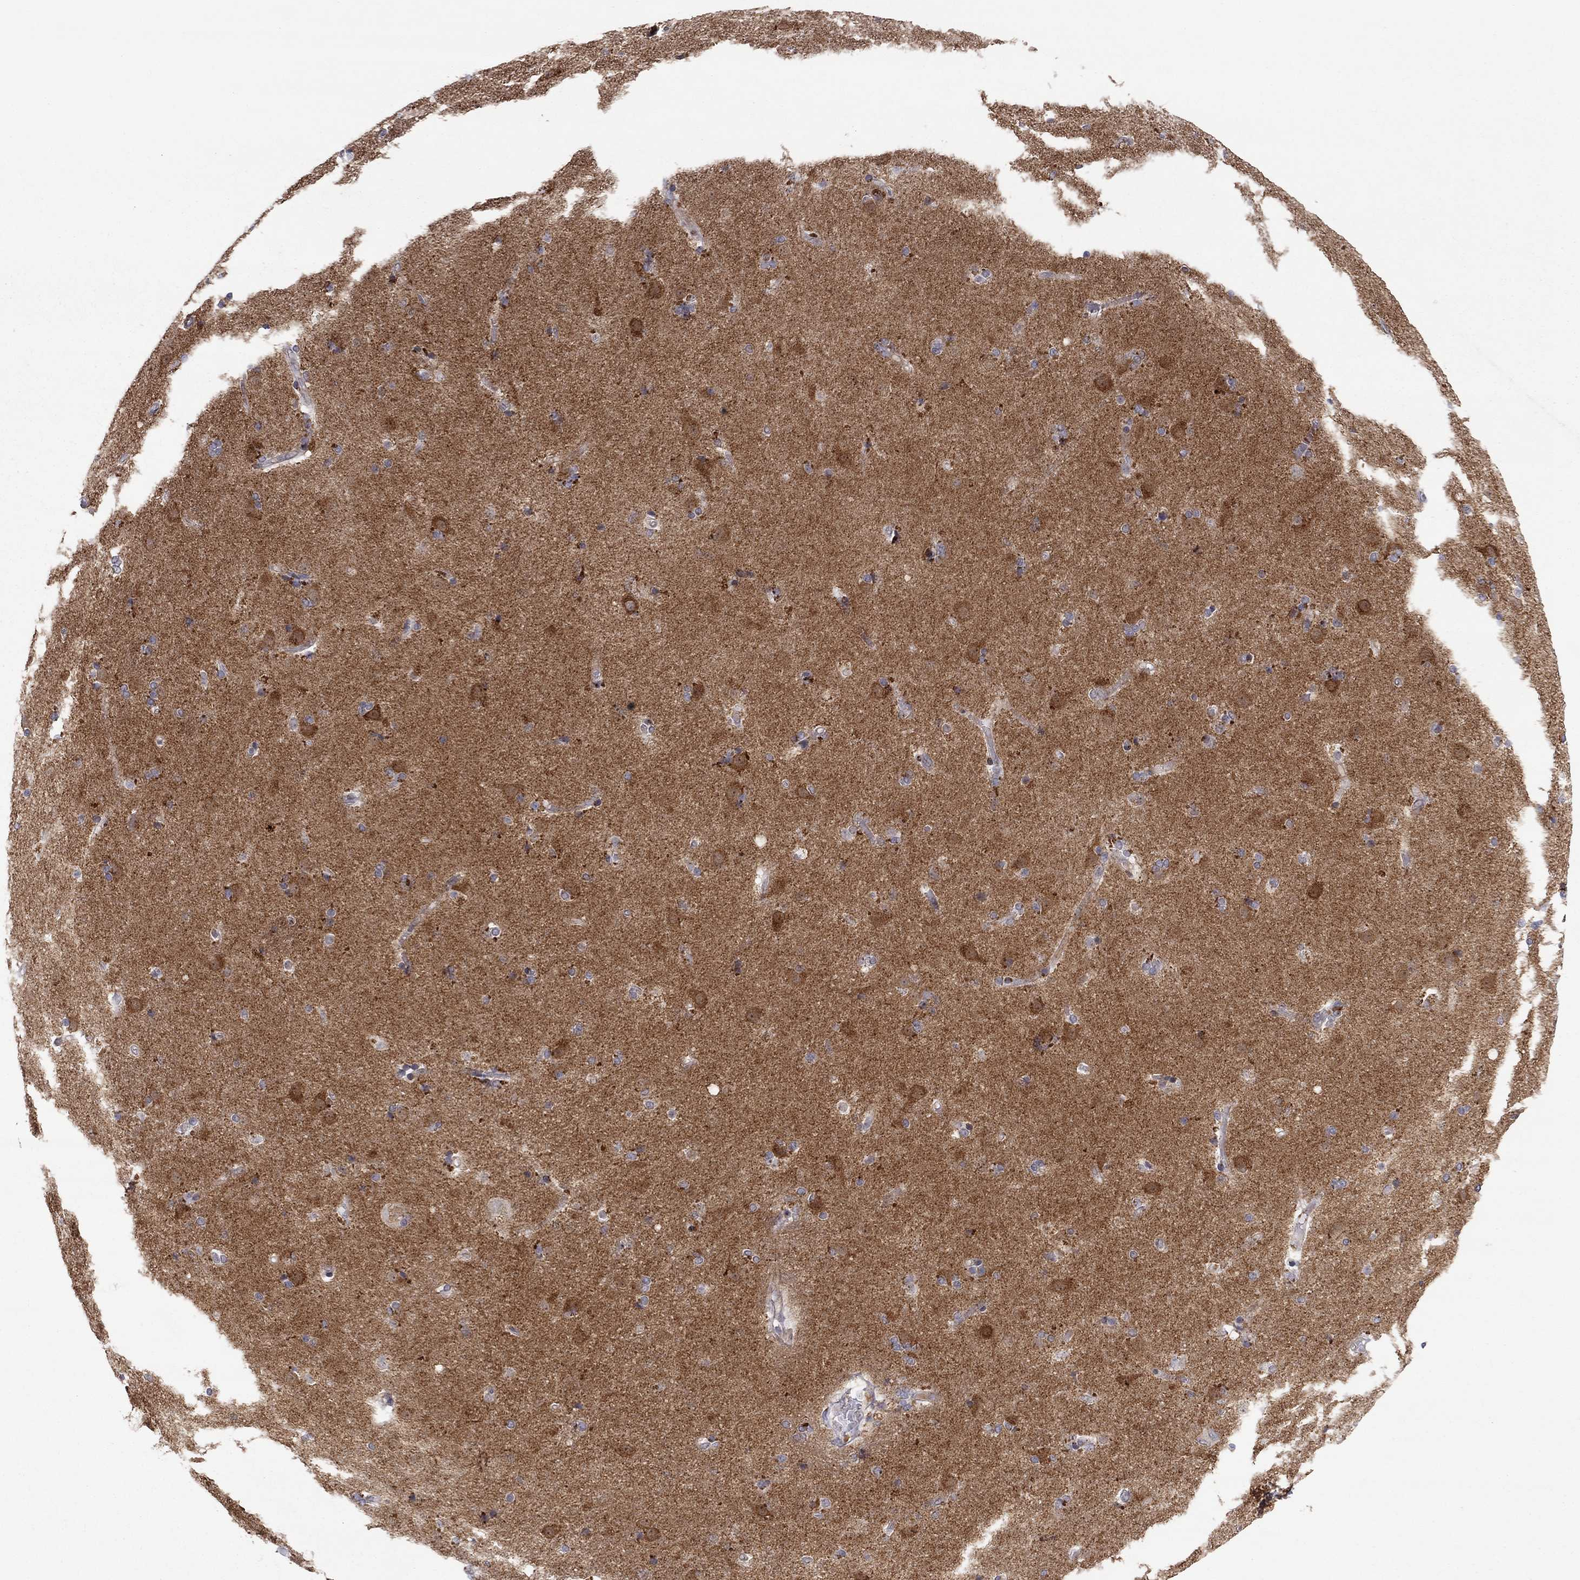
{"staining": {"intensity": "strong", "quantity": "<25%", "location": "cytoplasmic/membranous"}, "tissue": "caudate", "cell_type": "Glial cells", "image_type": "normal", "snomed": [{"axis": "morphology", "description": "Normal tissue, NOS"}, {"axis": "topography", "description": "Lateral ventricle wall"}], "caption": "Glial cells display medium levels of strong cytoplasmic/membranous expression in approximately <25% of cells in benign caudate.", "gene": "CRACDL", "patient": {"sex": "female", "age": 71}}